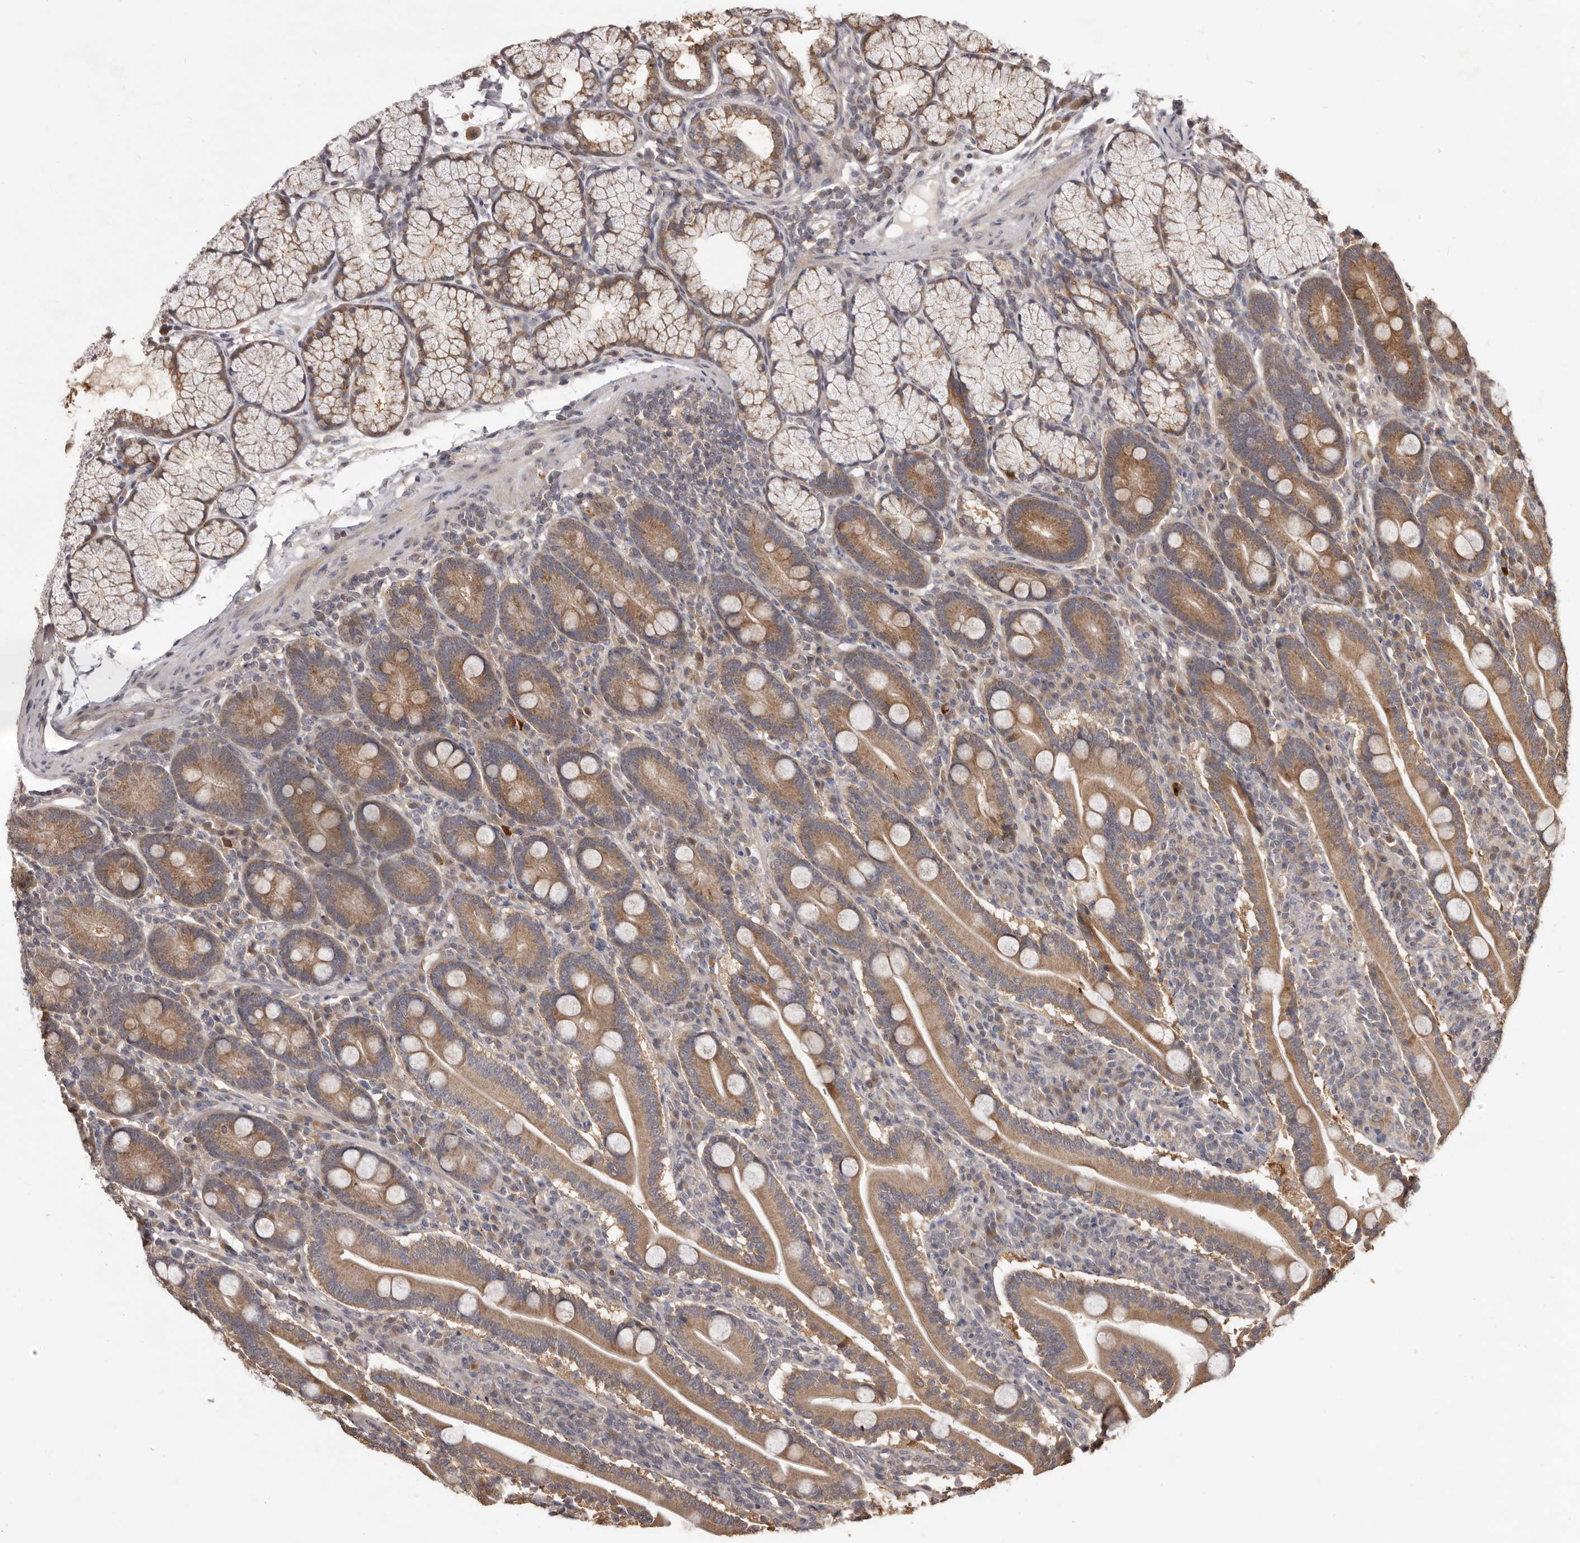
{"staining": {"intensity": "moderate", "quantity": ">75%", "location": "cytoplasmic/membranous"}, "tissue": "duodenum", "cell_type": "Glandular cells", "image_type": "normal", "snomed": [{"axis": "morphology", "description": "Normal tissue, NOS"}, {"axis": "topography", "description": "Duodenum"}], "caption": "Immunohistochemical staining of unremarkable duodenum demonstrates medium levels of moderate cytoplasmic/membranous expression in approximately >75% of glandular cells.", "gene": "MTO1", "patient": {"sex": "male", "age": 35}}